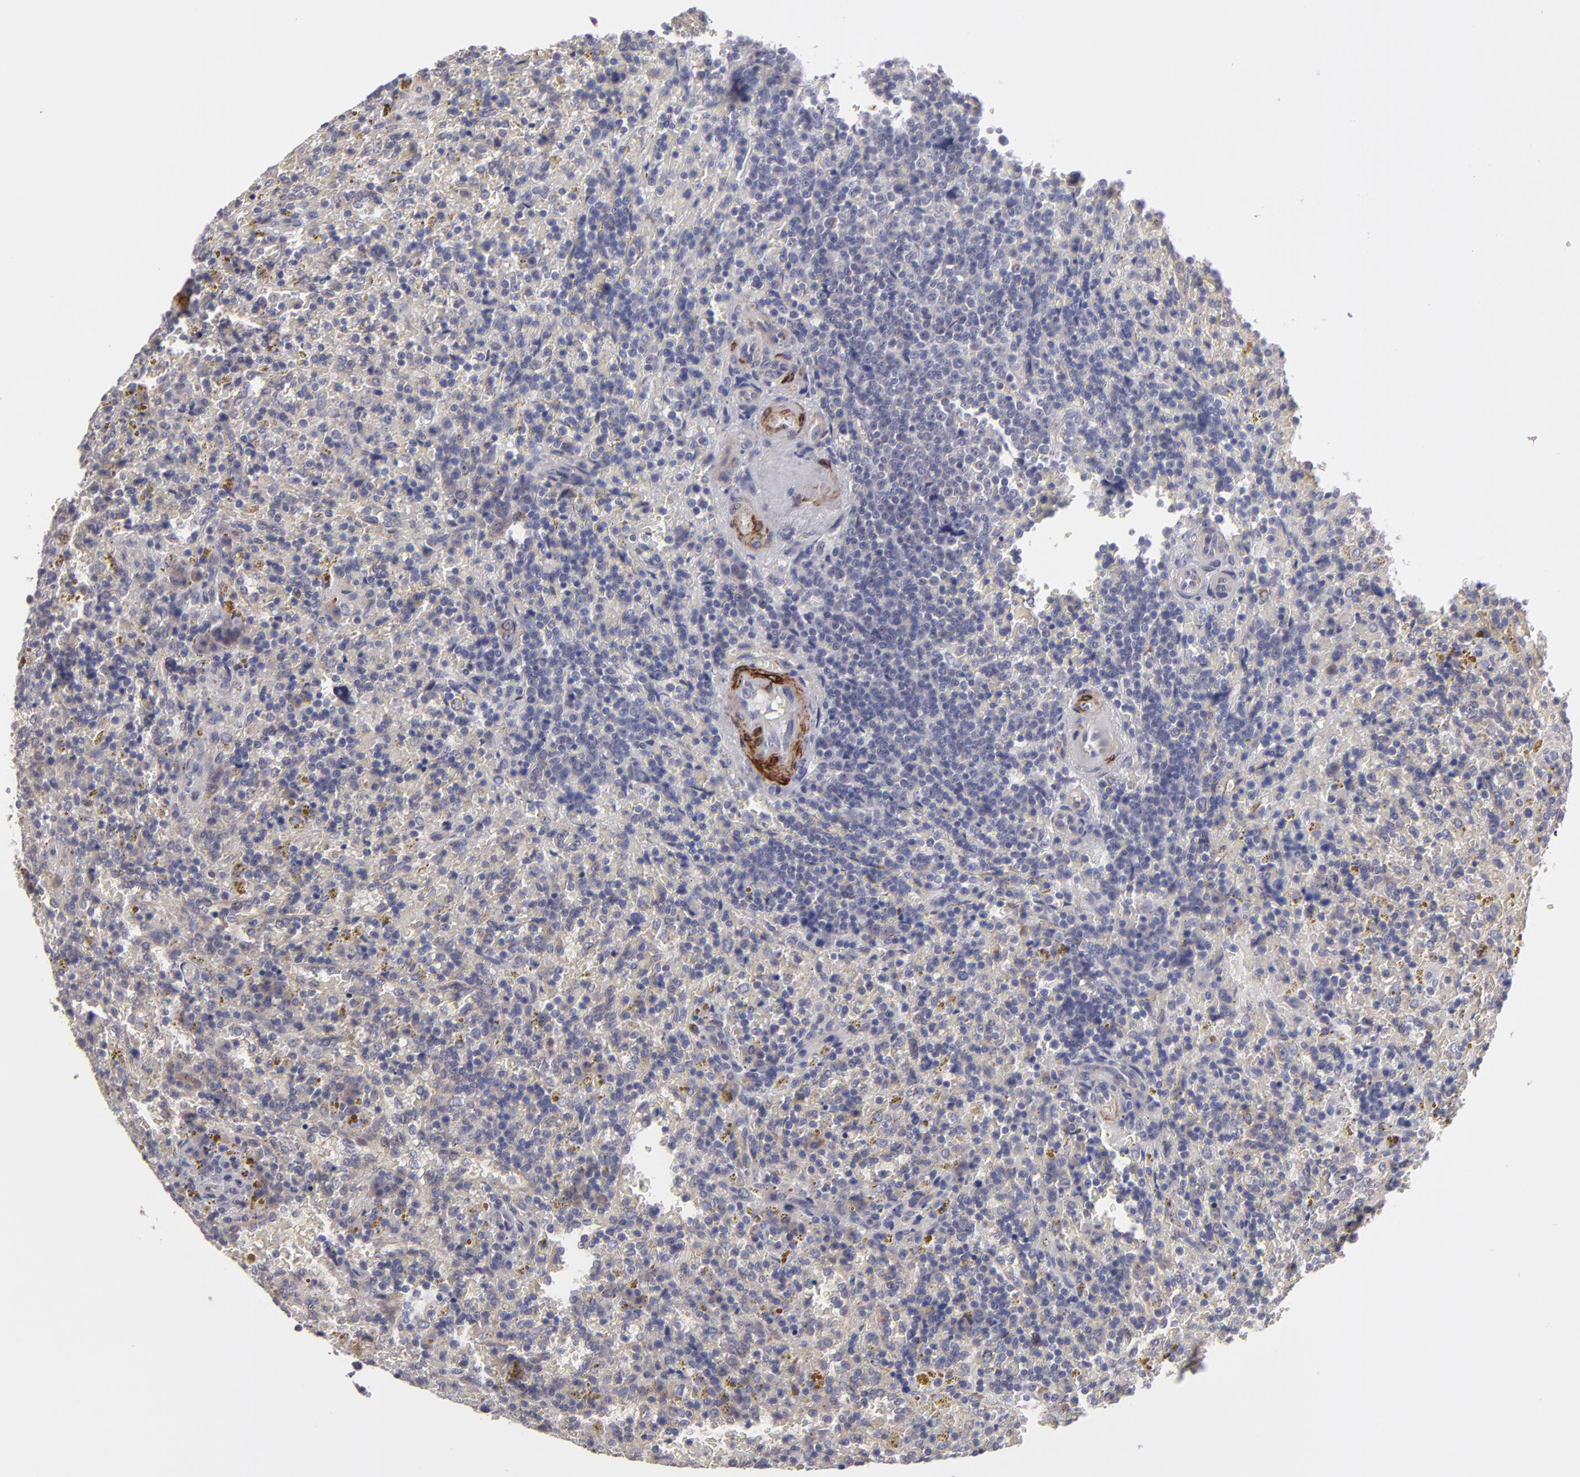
{"staining": {"intensity": "negative", "quantity": "none", "location": "none"}, "tissue": "lymphoma", "cell_type": "Tumor cells", "image_type": "cancer", "snomed": [{"axis": "morphology", "description": "Malignant lymphoma, non-Hodgkin's type, Low grade"}, {"axis": "topography", "description": "Spleen"}], "caption": "A histopathology image of human malignant lymphoma, non-Hodgkin's type (low-grade) is negative for staining in tumor cells.", "gene": "SLMAP", "patient": {"sex": "female", "age": 65}}